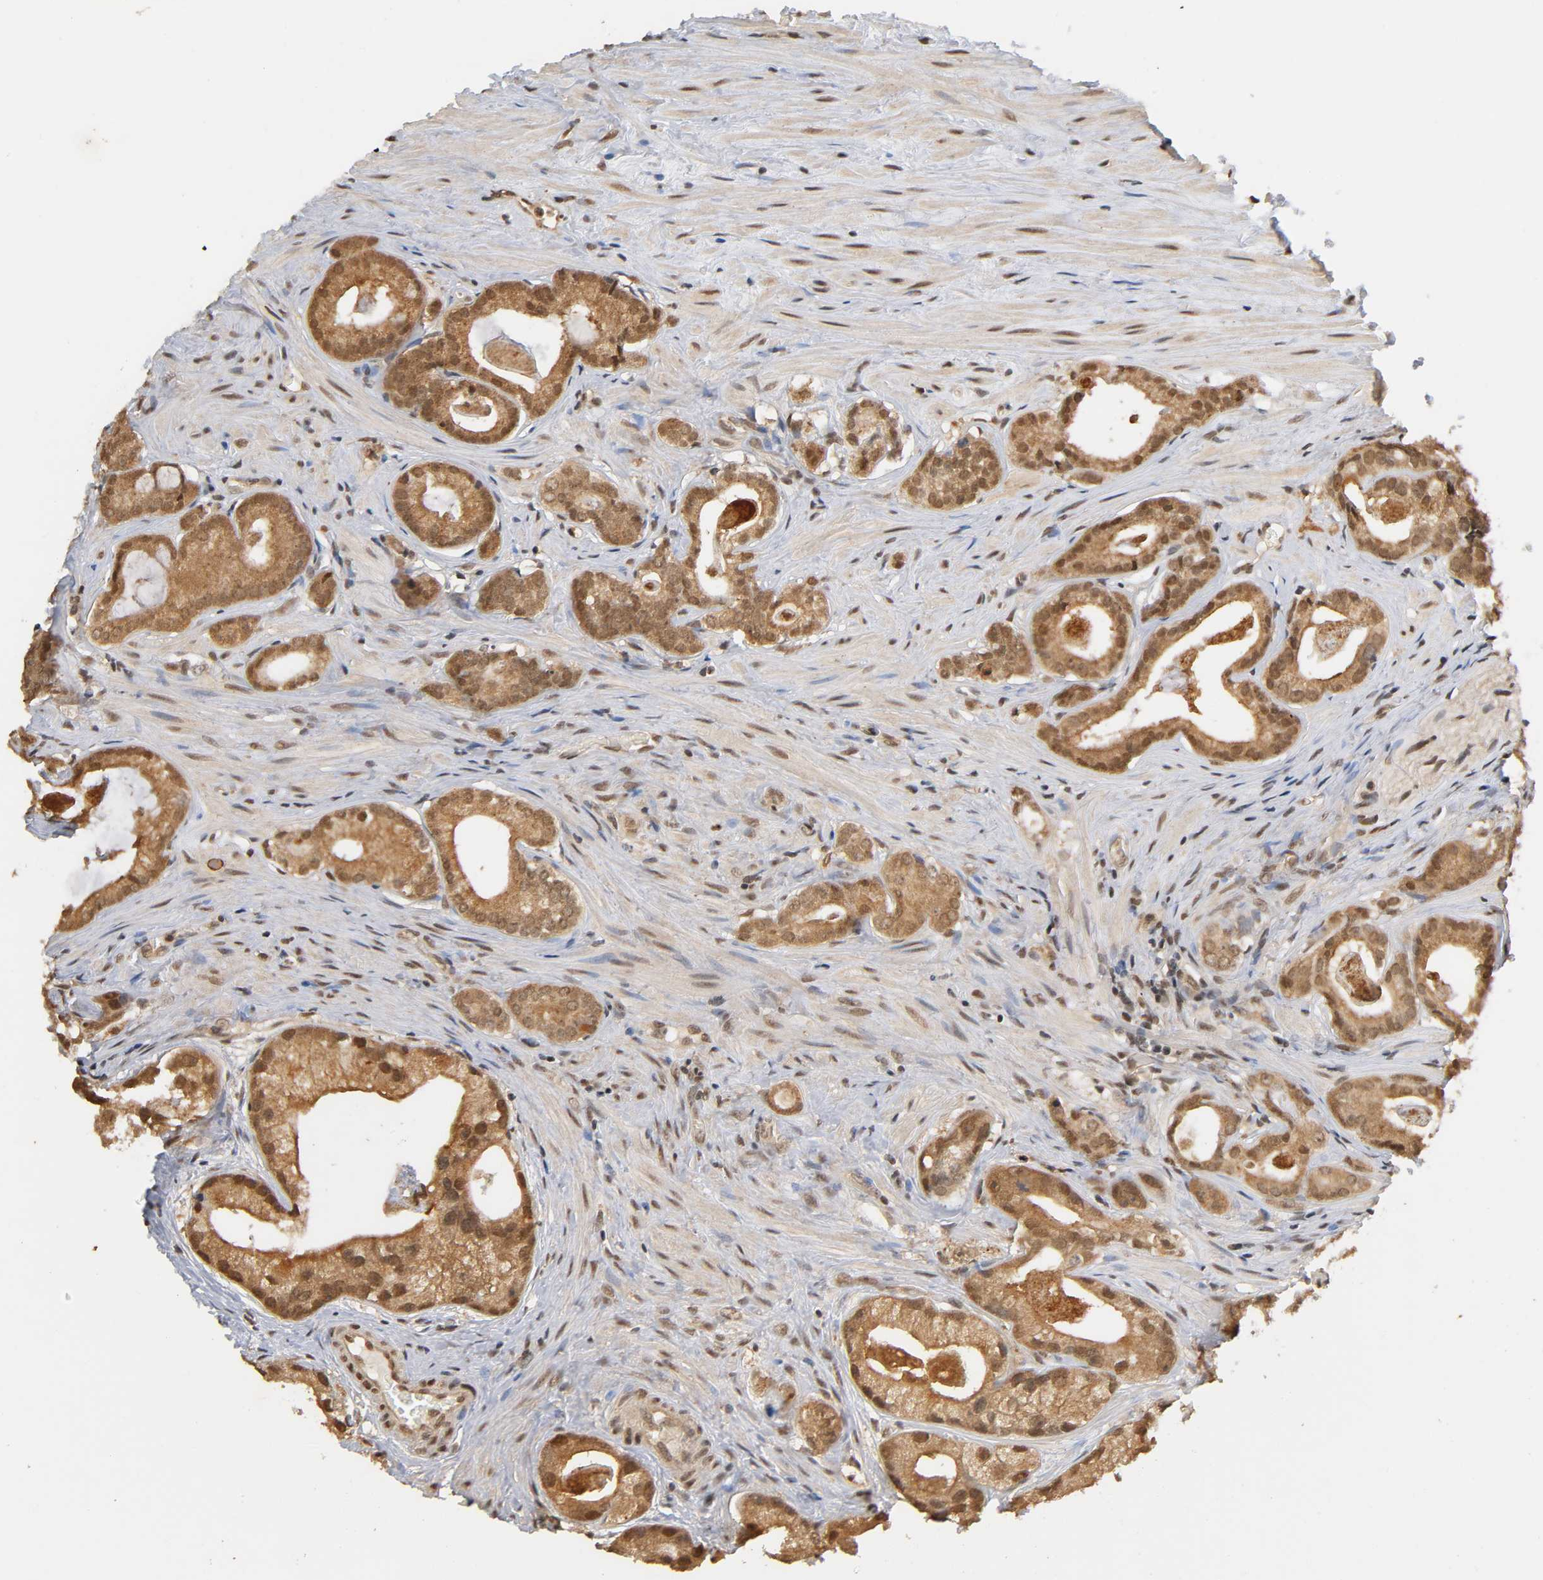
{"staining": {"intensity": "moderate", "quantity": ">75%", "location": "cytoplasmic/membranous,nuclear"}, "tissue": "prostate cancer", "cell_type": "Tumor cells", "image_type": "cancer", "snomed": [{"axis": "morphology", "description": "Adenocarcinoma, Low grade"}, {"axis": "topography", "description": "Prostate"}], "caption": "About >75% of tumor cells in human prostate cancer (adenocarcinoma (low-grade)) display moderate cytoplasmic/membranous and nuclear protein positivity as visualized by brown immunohistochemical staining.", "gene": "UBC", "patient": {"sex": "male", "age": 59}}